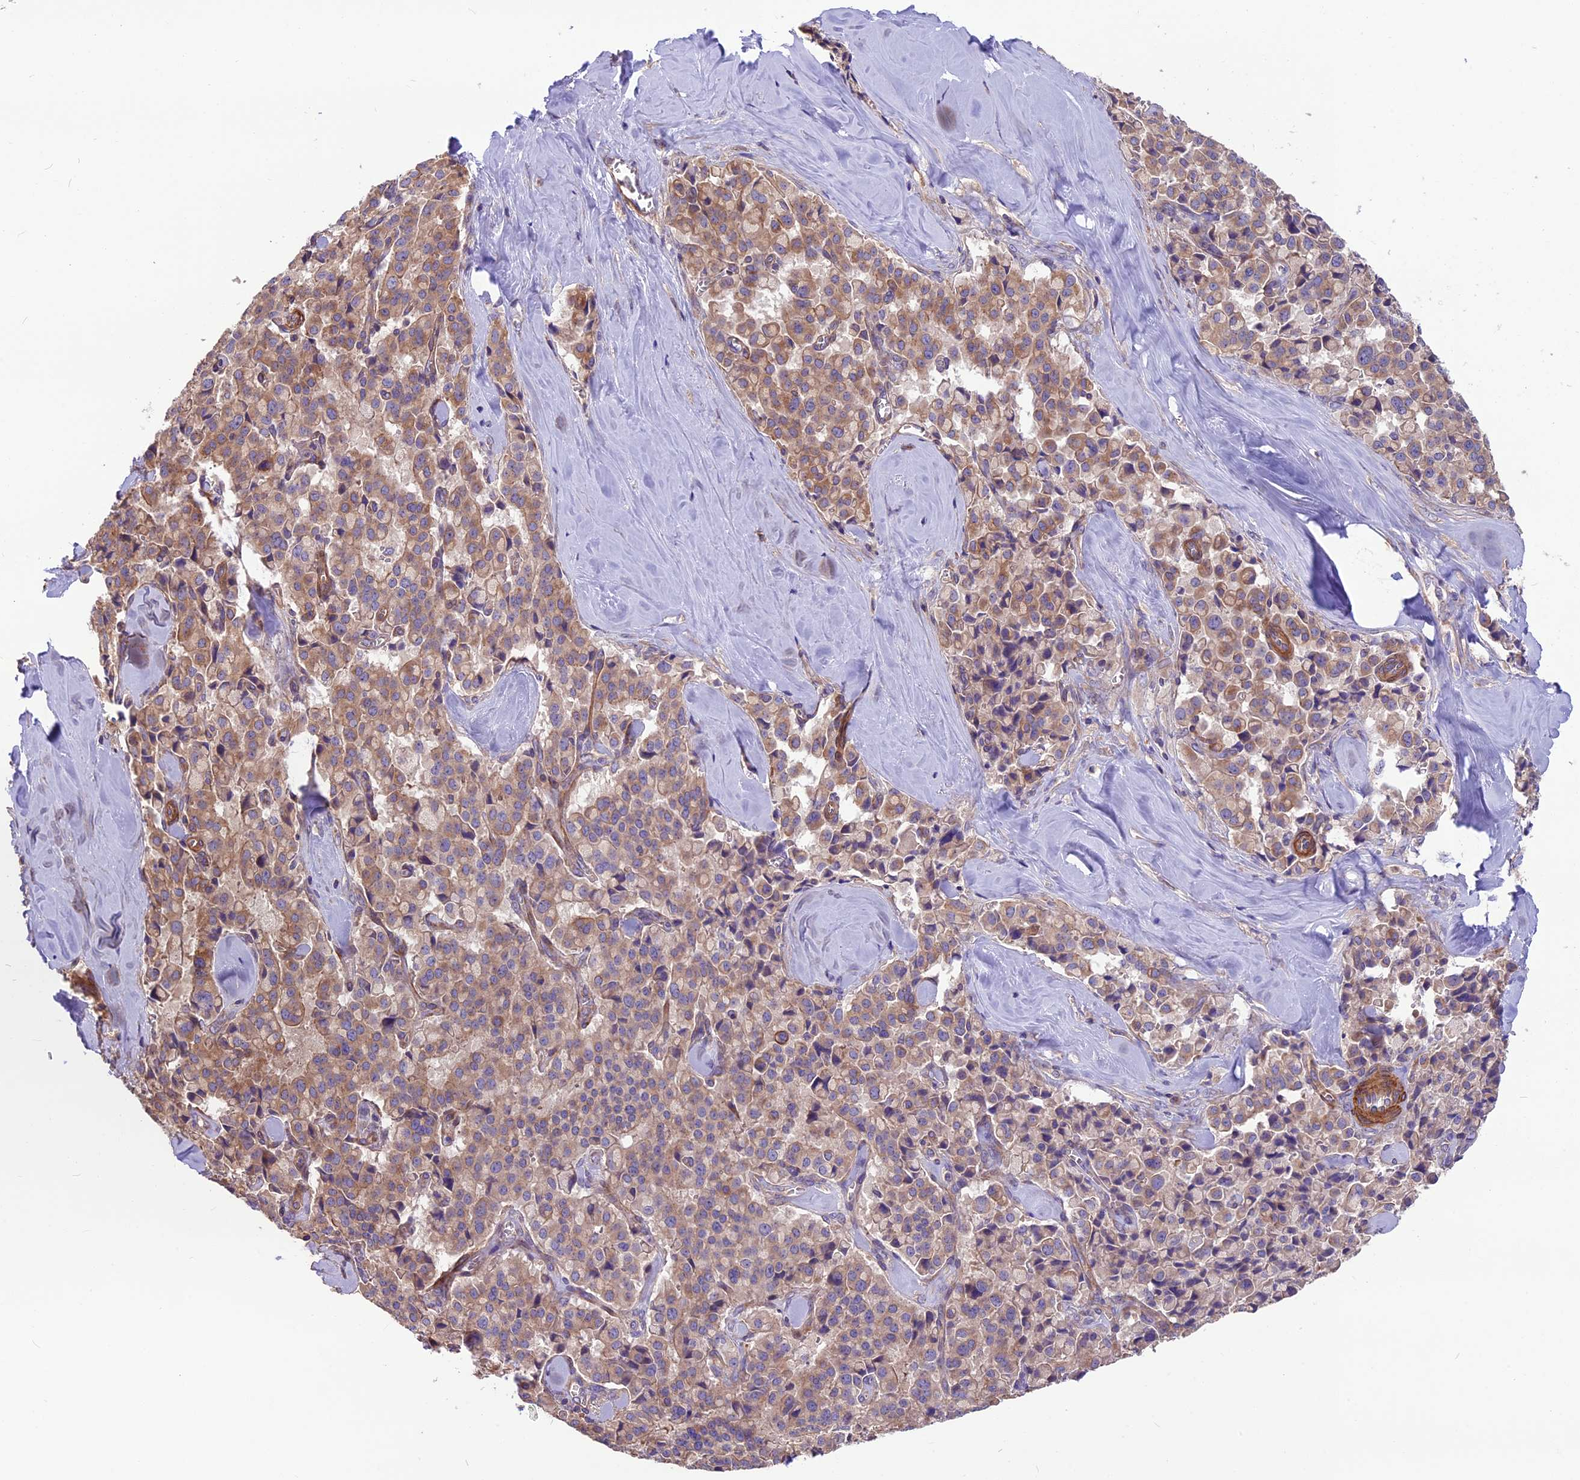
{"staining": {"intensity": "moderate", "quantity": ">75%", "location": "cytoplasmic/membranous"}, "tissue": "pancreatic cancer", "cell_type": "Tumor cells", "image_type": "cancer", "snomed": [{"axis": "morphology", "description": "Adenocarcinoma, NOS"}, {"axis": "topography", "description": "Pancreas"}], "caption": "Protein analysis of pancreatic adenocarcinoma tissue exhibits moderate cytoplasmic/membranous staining in about >75% of tumor cells.", "gene": "ANO3", "patient": {"sex": "male", "age": 65}}